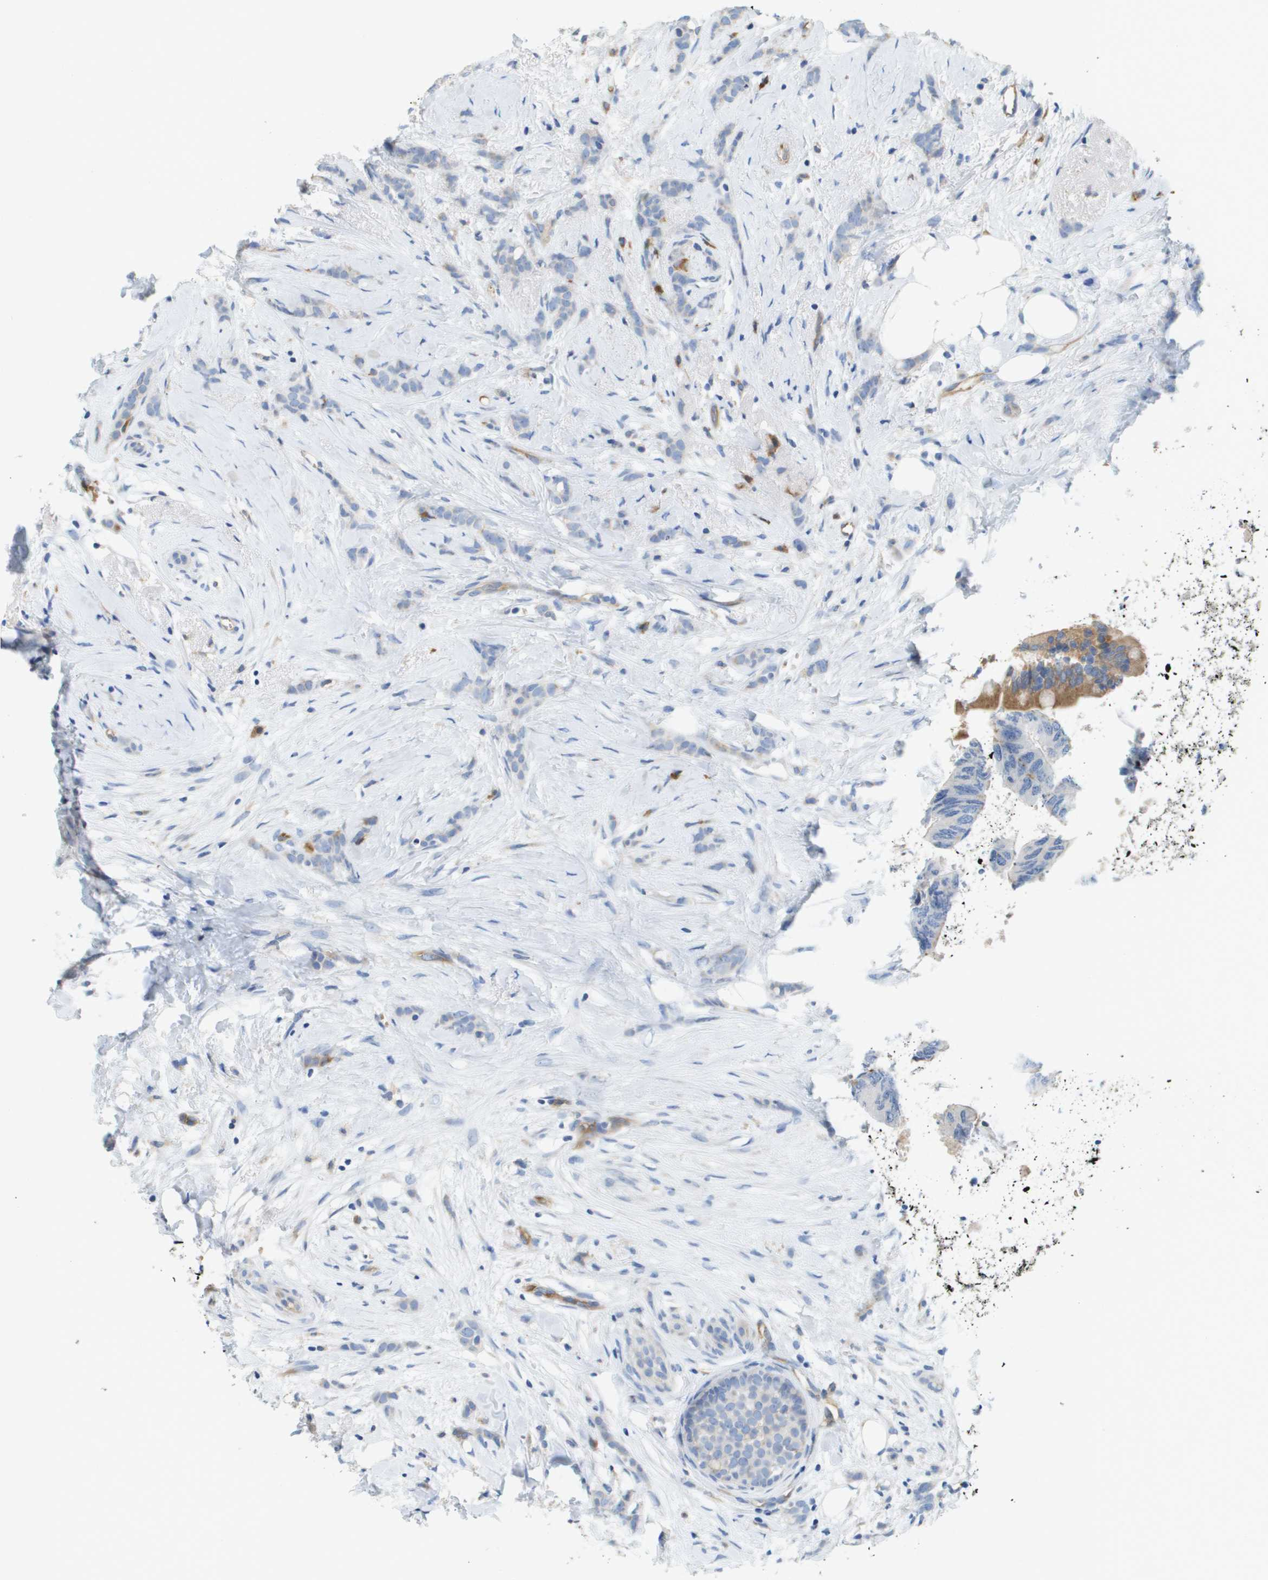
{"staining": {"intensity": "negative", "quantity": "none", "location": "none"}, "tissue": "breast cancer", "cell_type": "Tumor cells", "image_type": "cancer", "snomed": [{"axis": "morphology", "description": "Lobular carcinoma, in situ"}, {"axis": "morphology", "description": "Lobular carcinoma"}, {"axis": "topography", "description": "Breast"}], "caption": "This is a photomicrograph of immunohistochemistry (IHC) staining of breast lobular carcinoma in situ, which shows no expression in tumor cells.", "gene": "CASP10", "patient": {"sex": "female", "age": 41}}